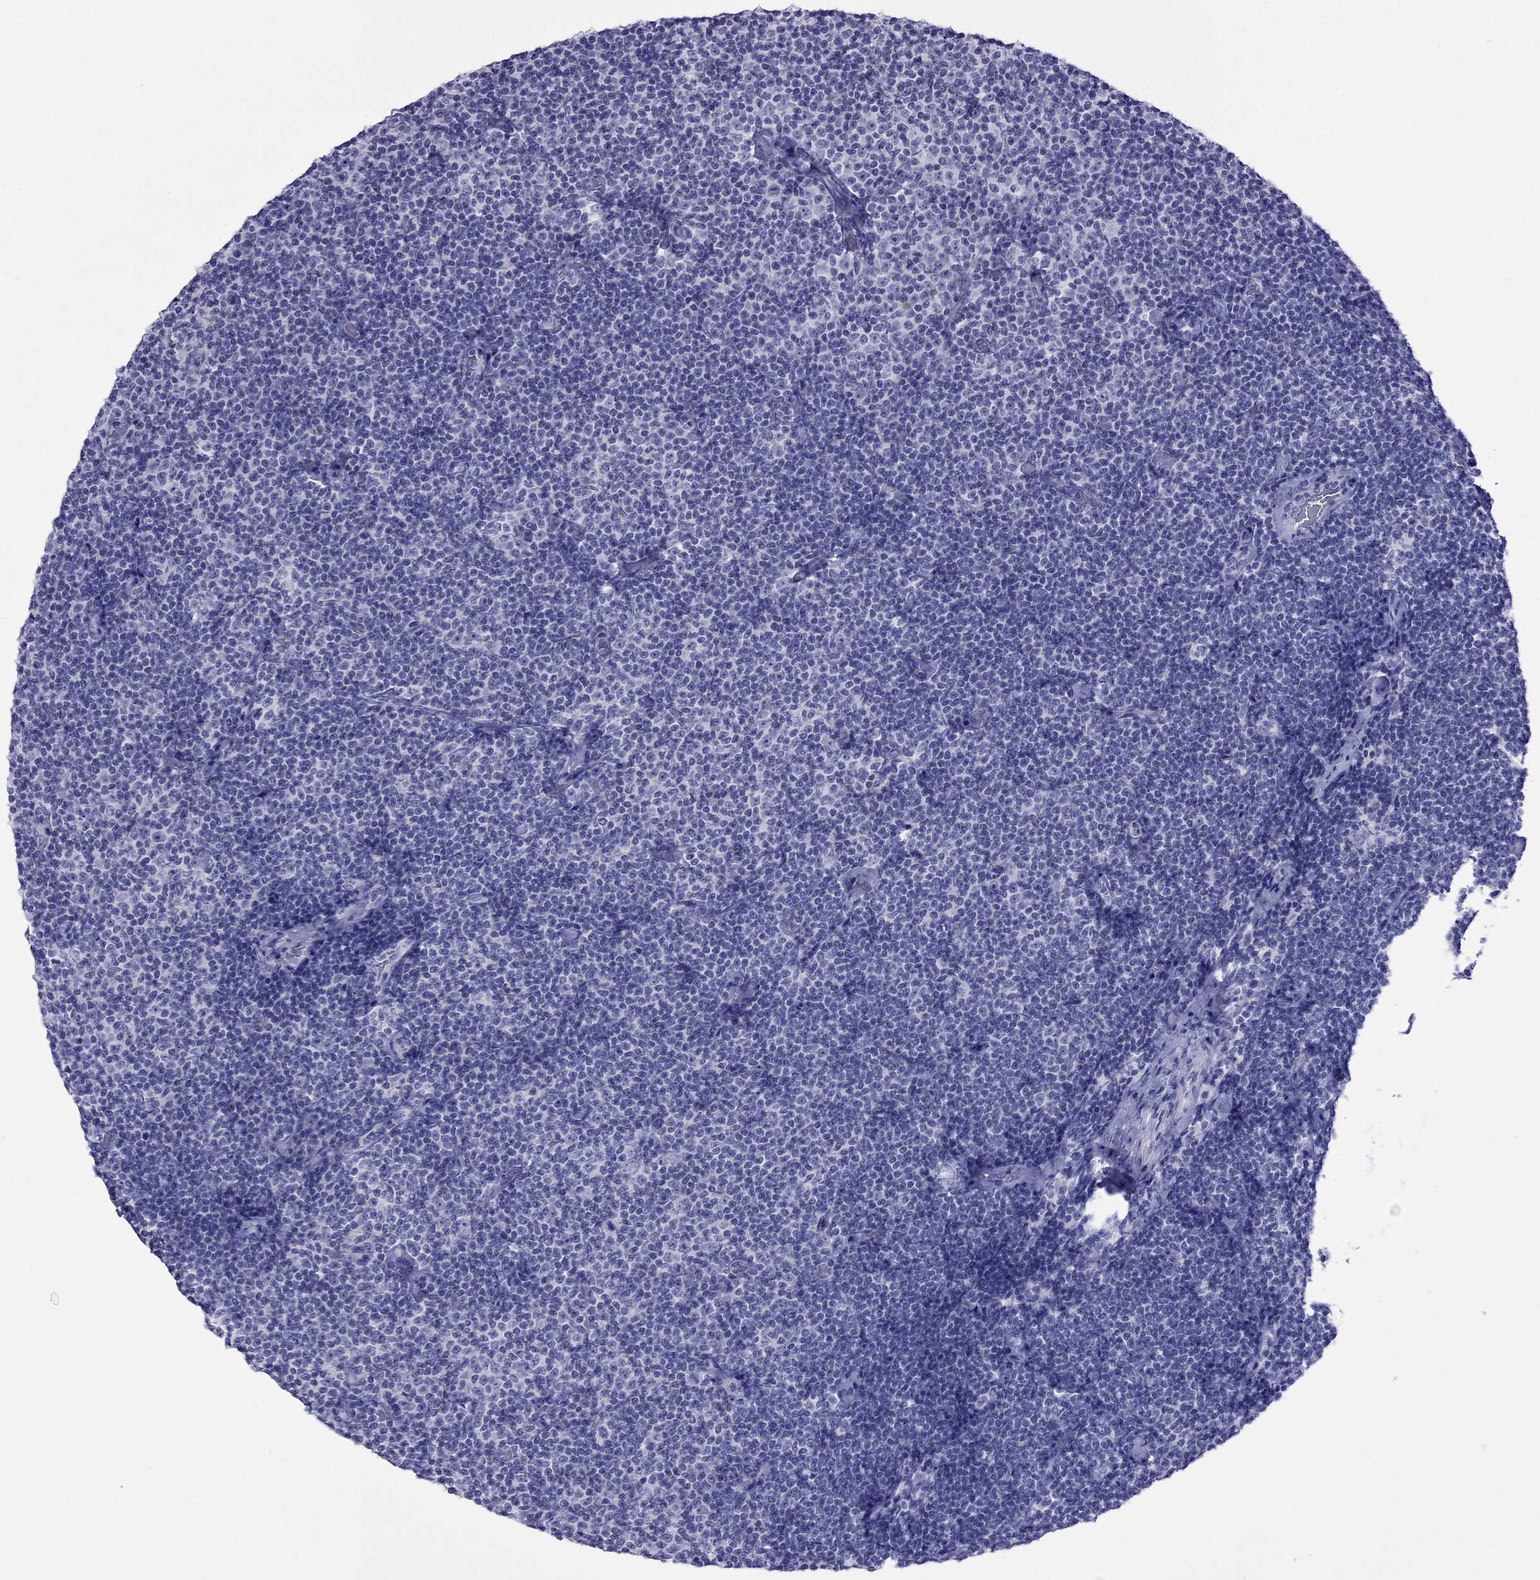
{"staining": {"intensity": "negative", "quantity": "none", "location": "none"}, "tissue": "lymphoma", "cell_type": "Tumor cells", "image_type": "cancer", "snomed": [{"axis": "morphology", "description": "Malignant lymphoma, non-Hodgkin's type, Low grade"}, {"axis": "topography", "description": "Lymph node"}], "caption": "A high-resolution micrograph shows IHC staining of malignant lymphoma, non-Hodgkin's type (low-grade), which demonstrates no significant positivity in tumor cells.", "gene": "PCDHA6", "patient": {"sex": "male", "age": 81}}